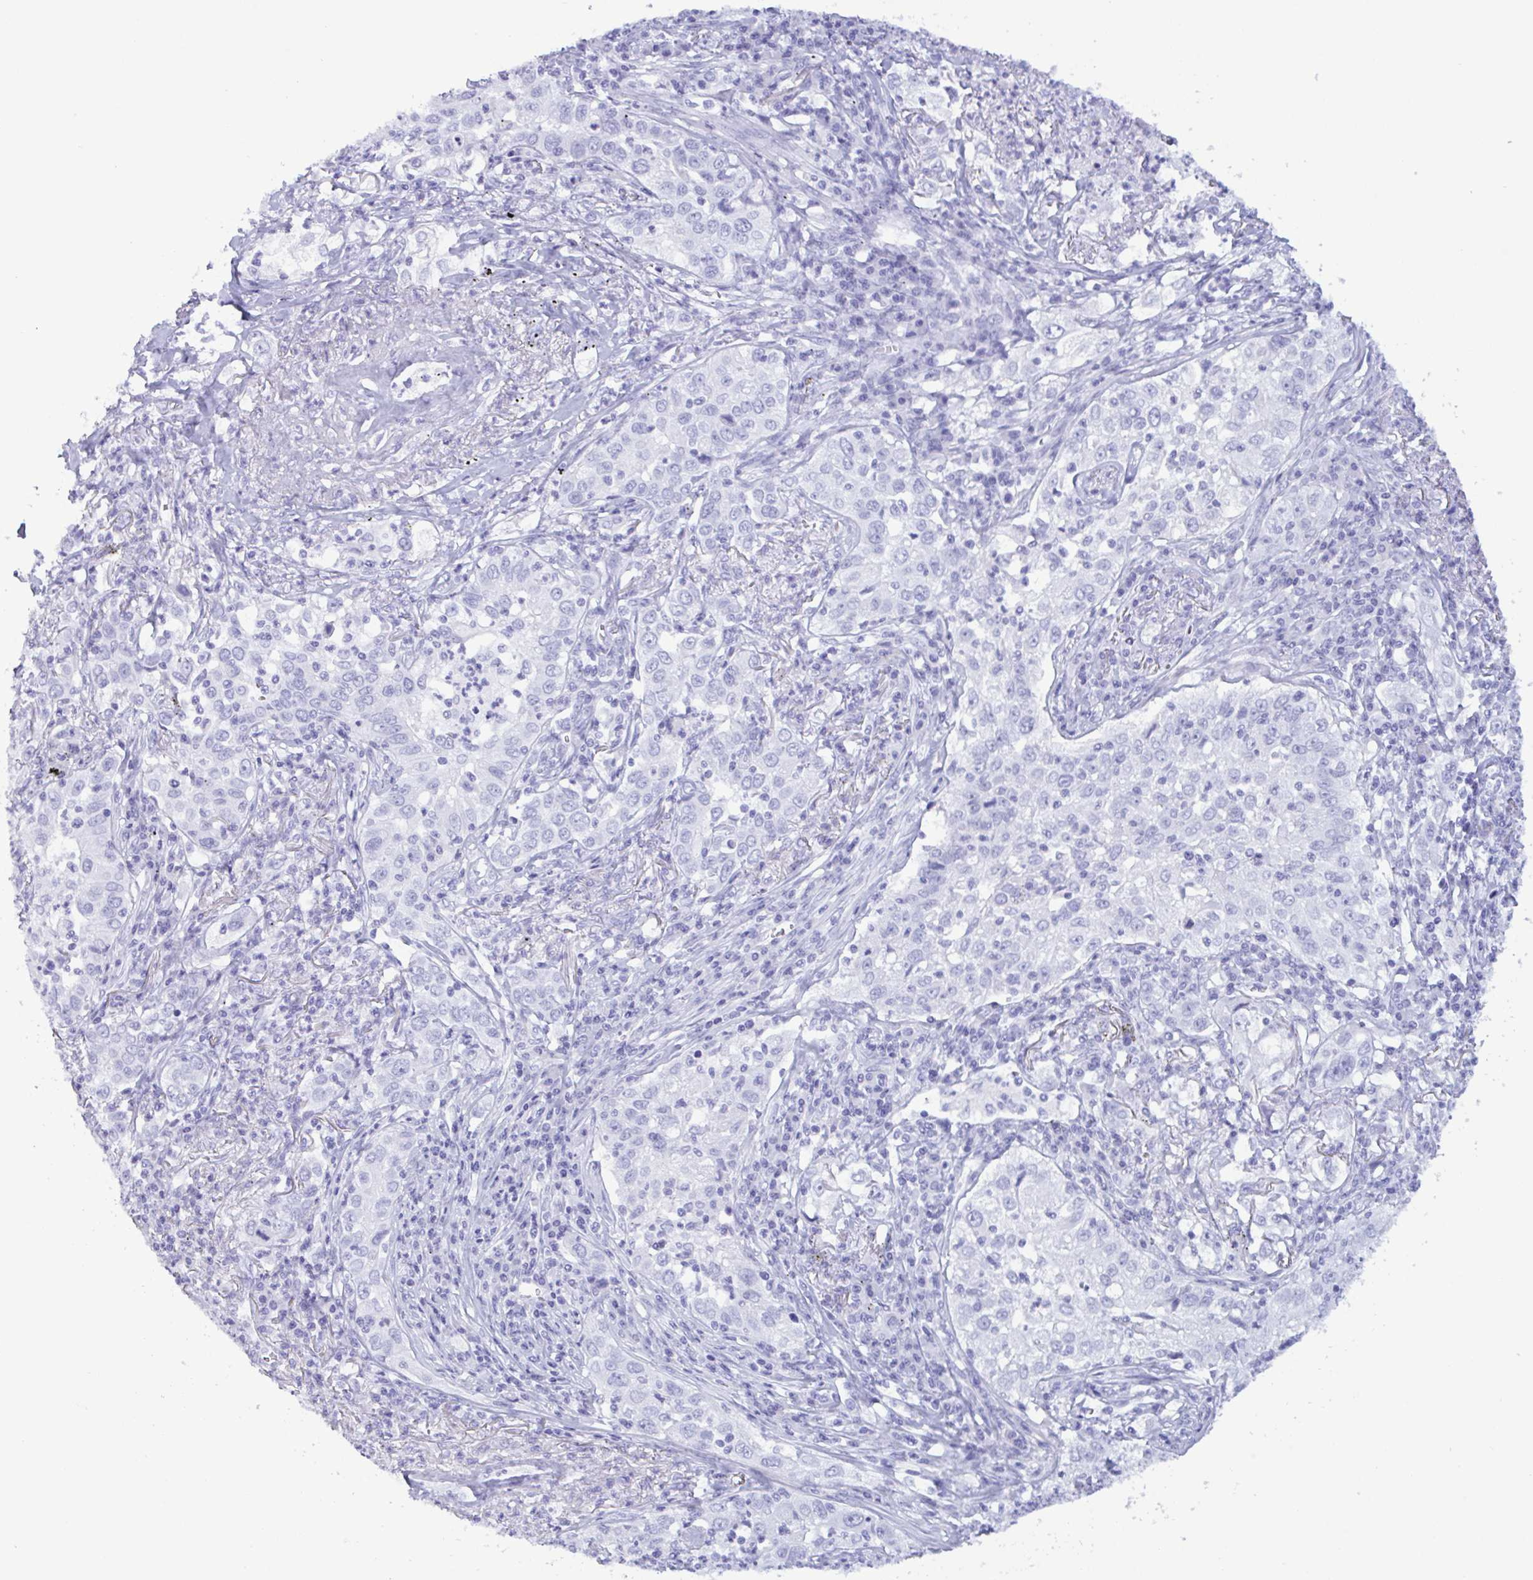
{"staining": {"intensity": "negative", "quantity": "none", "location": "none"}, "tissue": "lung cancer", "cell_type": "Tumor cells", "image_type": "cancer", "snomed": [{"axis": "morphology", "description": "Squamous cell carcinoma, NOS"}, {"axis": "topography", "description": "Lung"}], "caption": "DAB immunohistochemical staining of squamous cell carcinoma (lung) shows no significant expression in tumor cells.", "gene": "MRGPRG", "patient": {"sex": "male", "age": 71}}